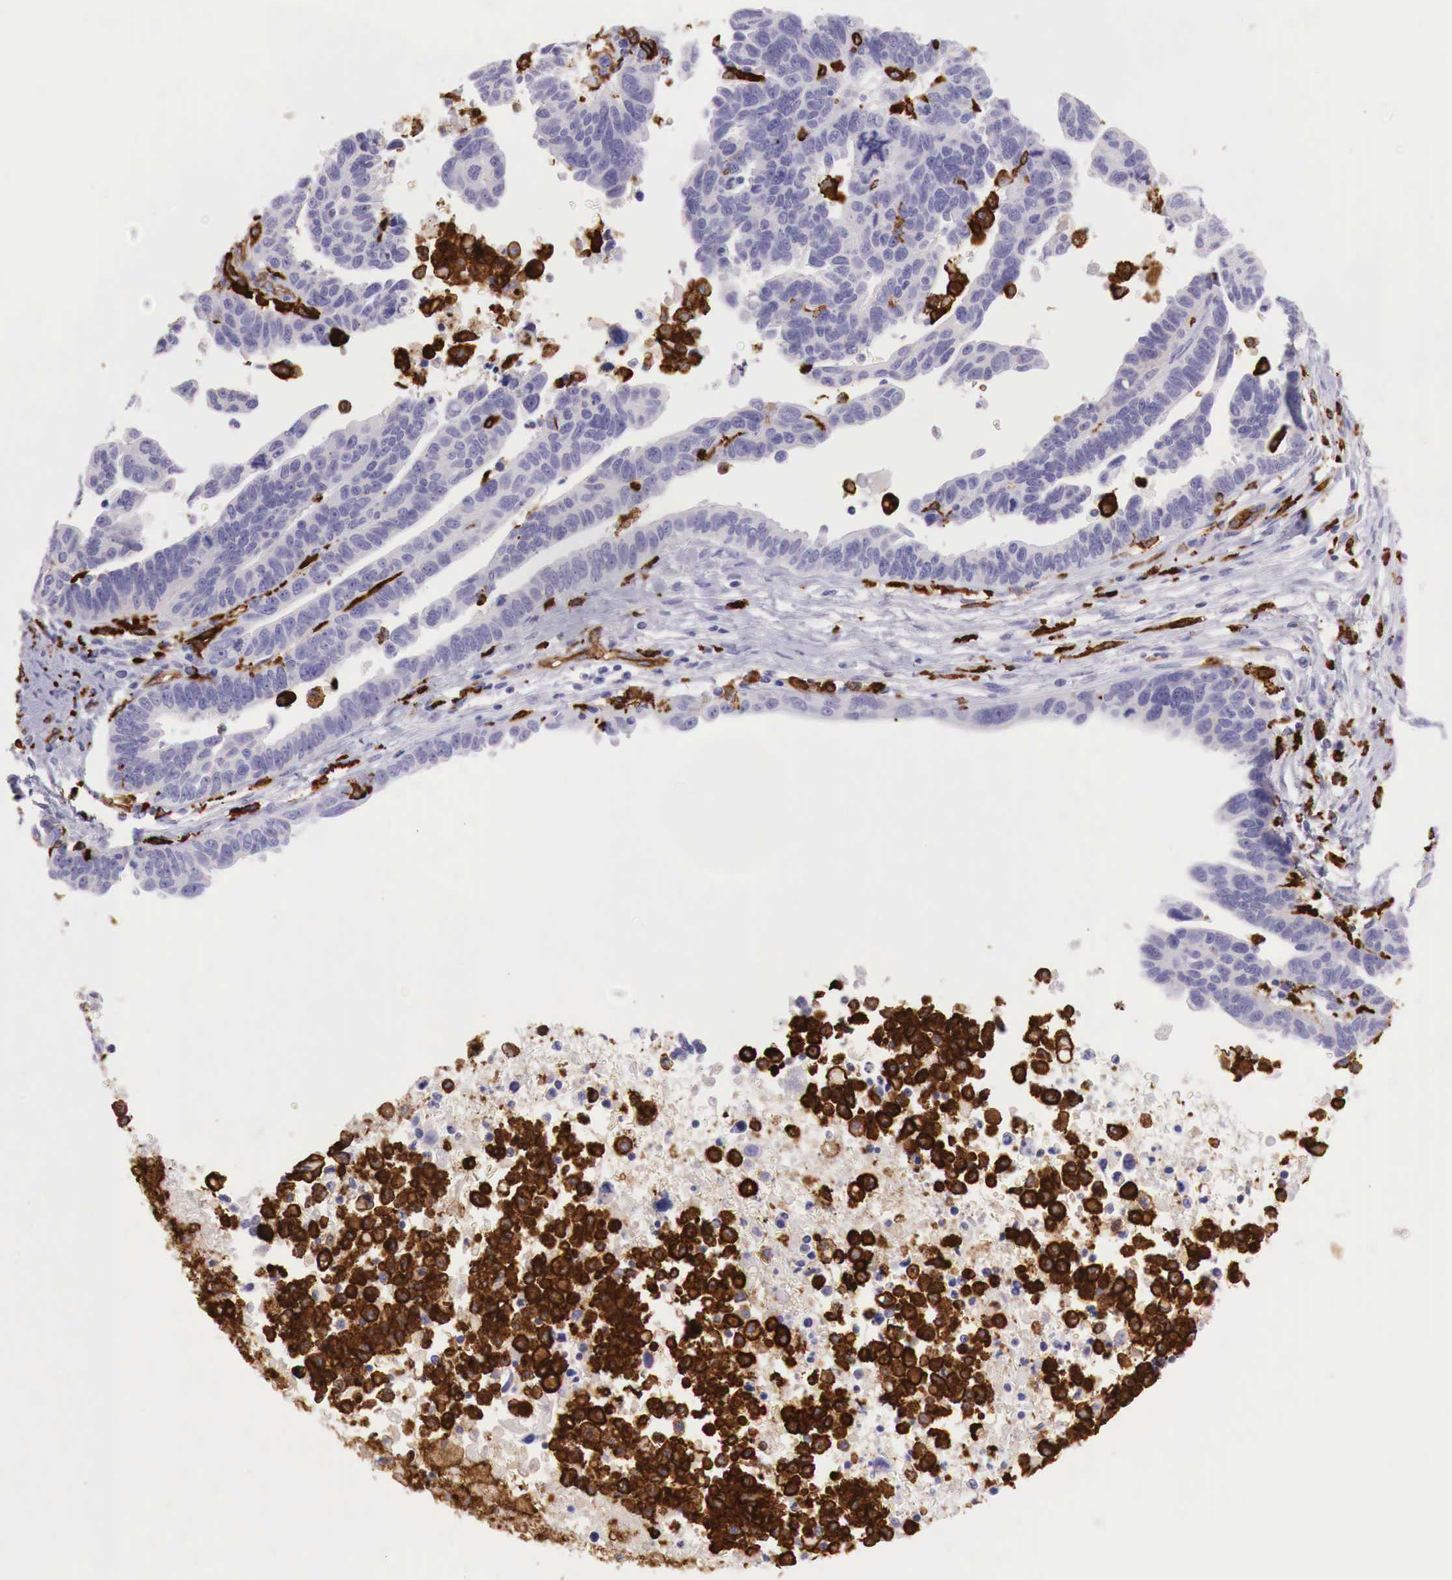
{"staining": {"intensity": "negative", "quantity": "none", "location": "none"}, "tissue": "ovarian cancer", "cell_type": "Tumor cells", "image_type": "cancer", "snomed": [{"axis": "morphology", "description": "Carcinoma, endometroid"}, {"axis": "morphology", "description": "Cystadenocarcinoma, serous, NOS"}, {"axis": "topography", "description": "Ovary"}], "caption": "Immunohistochemical staining of human ovarian cancer (endometroid carcinoma) shows no significant positivity in tumor cells.", "gene": "MSR1", "patient": {"sex": "female", "age": 45}}